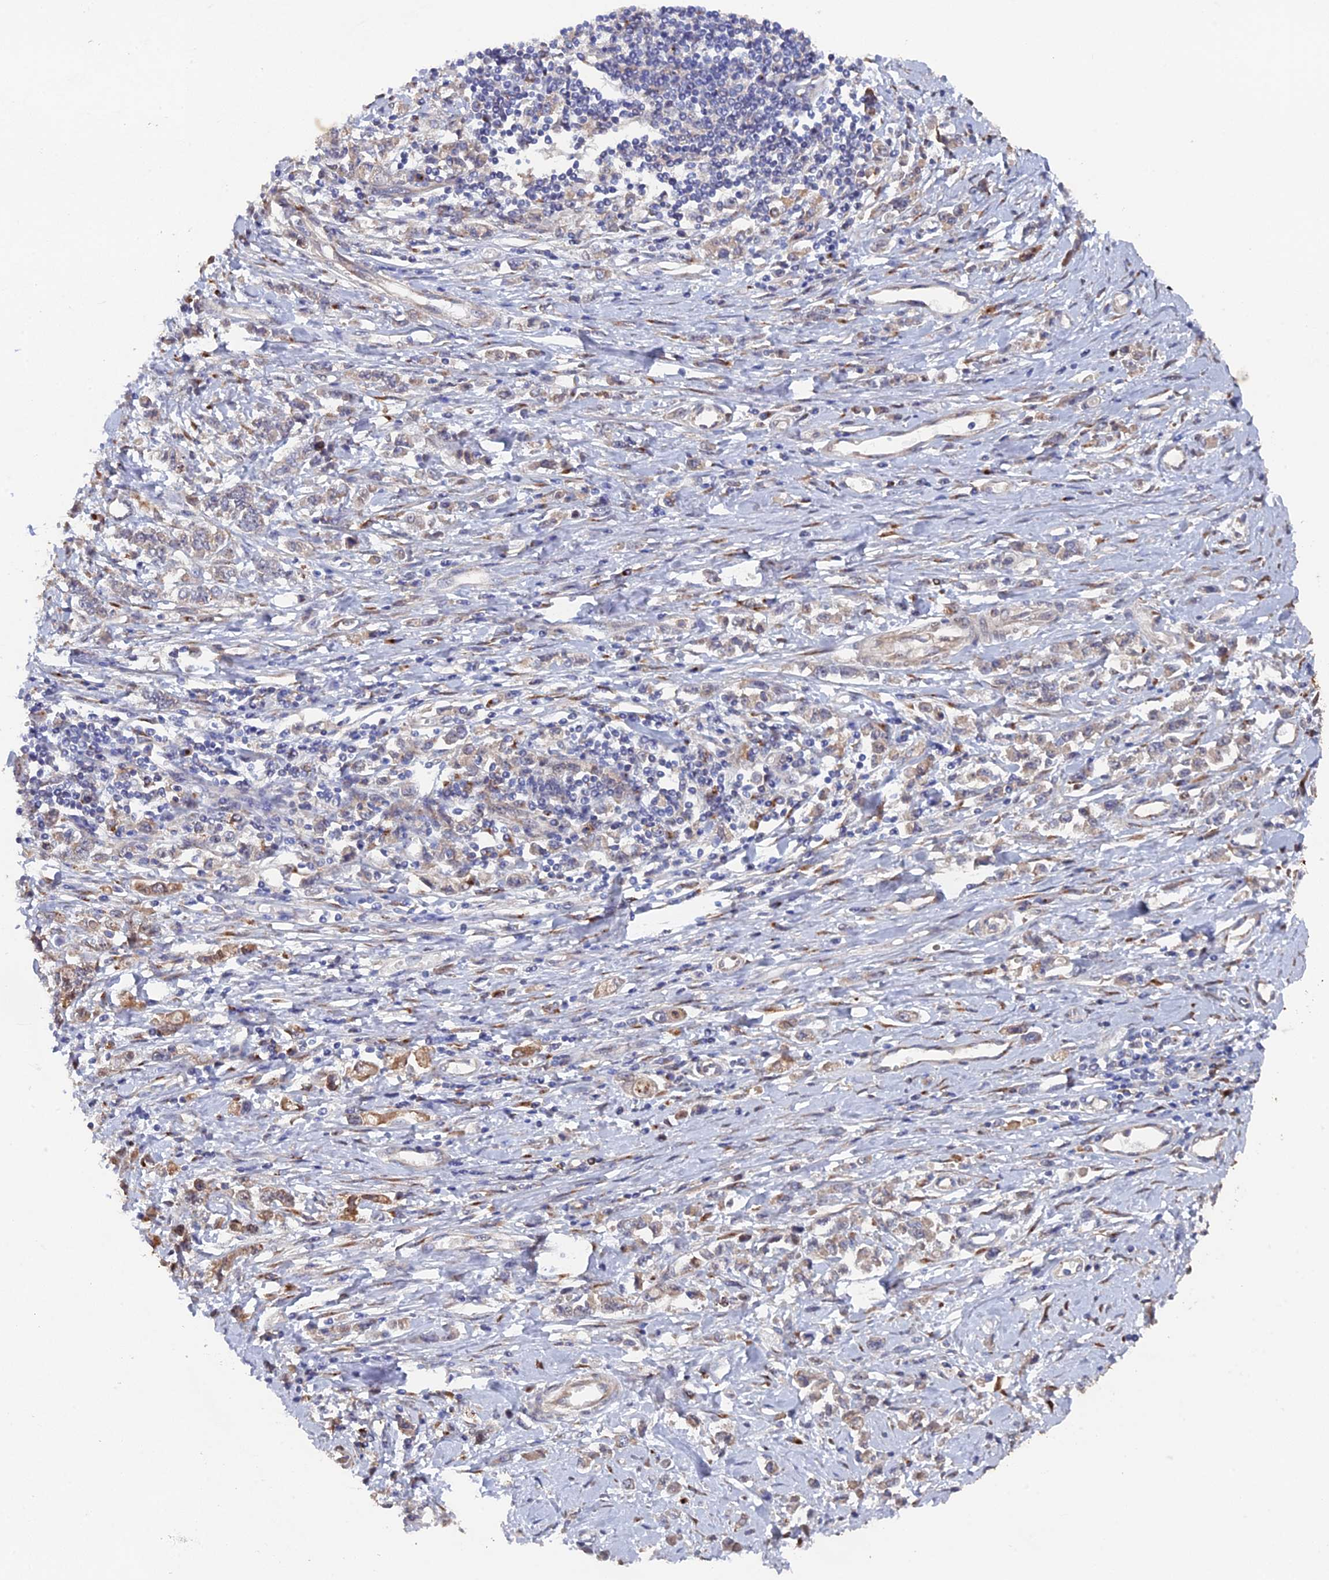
{"staining": {"intensity": "negative", "quantity": "none", "location": "none"}, "tissue": "stomach cancer", "cell_type": "Tumor cells", "image_type": "cancer", "snomed": [{"axis": "morphology", "description": "Adenocarcinoma, NOS"}, {"axis": "topography", "description": "Stomach"}], "caption": "IHC histopathology image of human stomach cancer (adenocarcinoma) stained for a protein (brown), which exhibits no staining in tumor cells.", "gene": "VPS37C", "patient": {"sex": "female", "age": 76}}